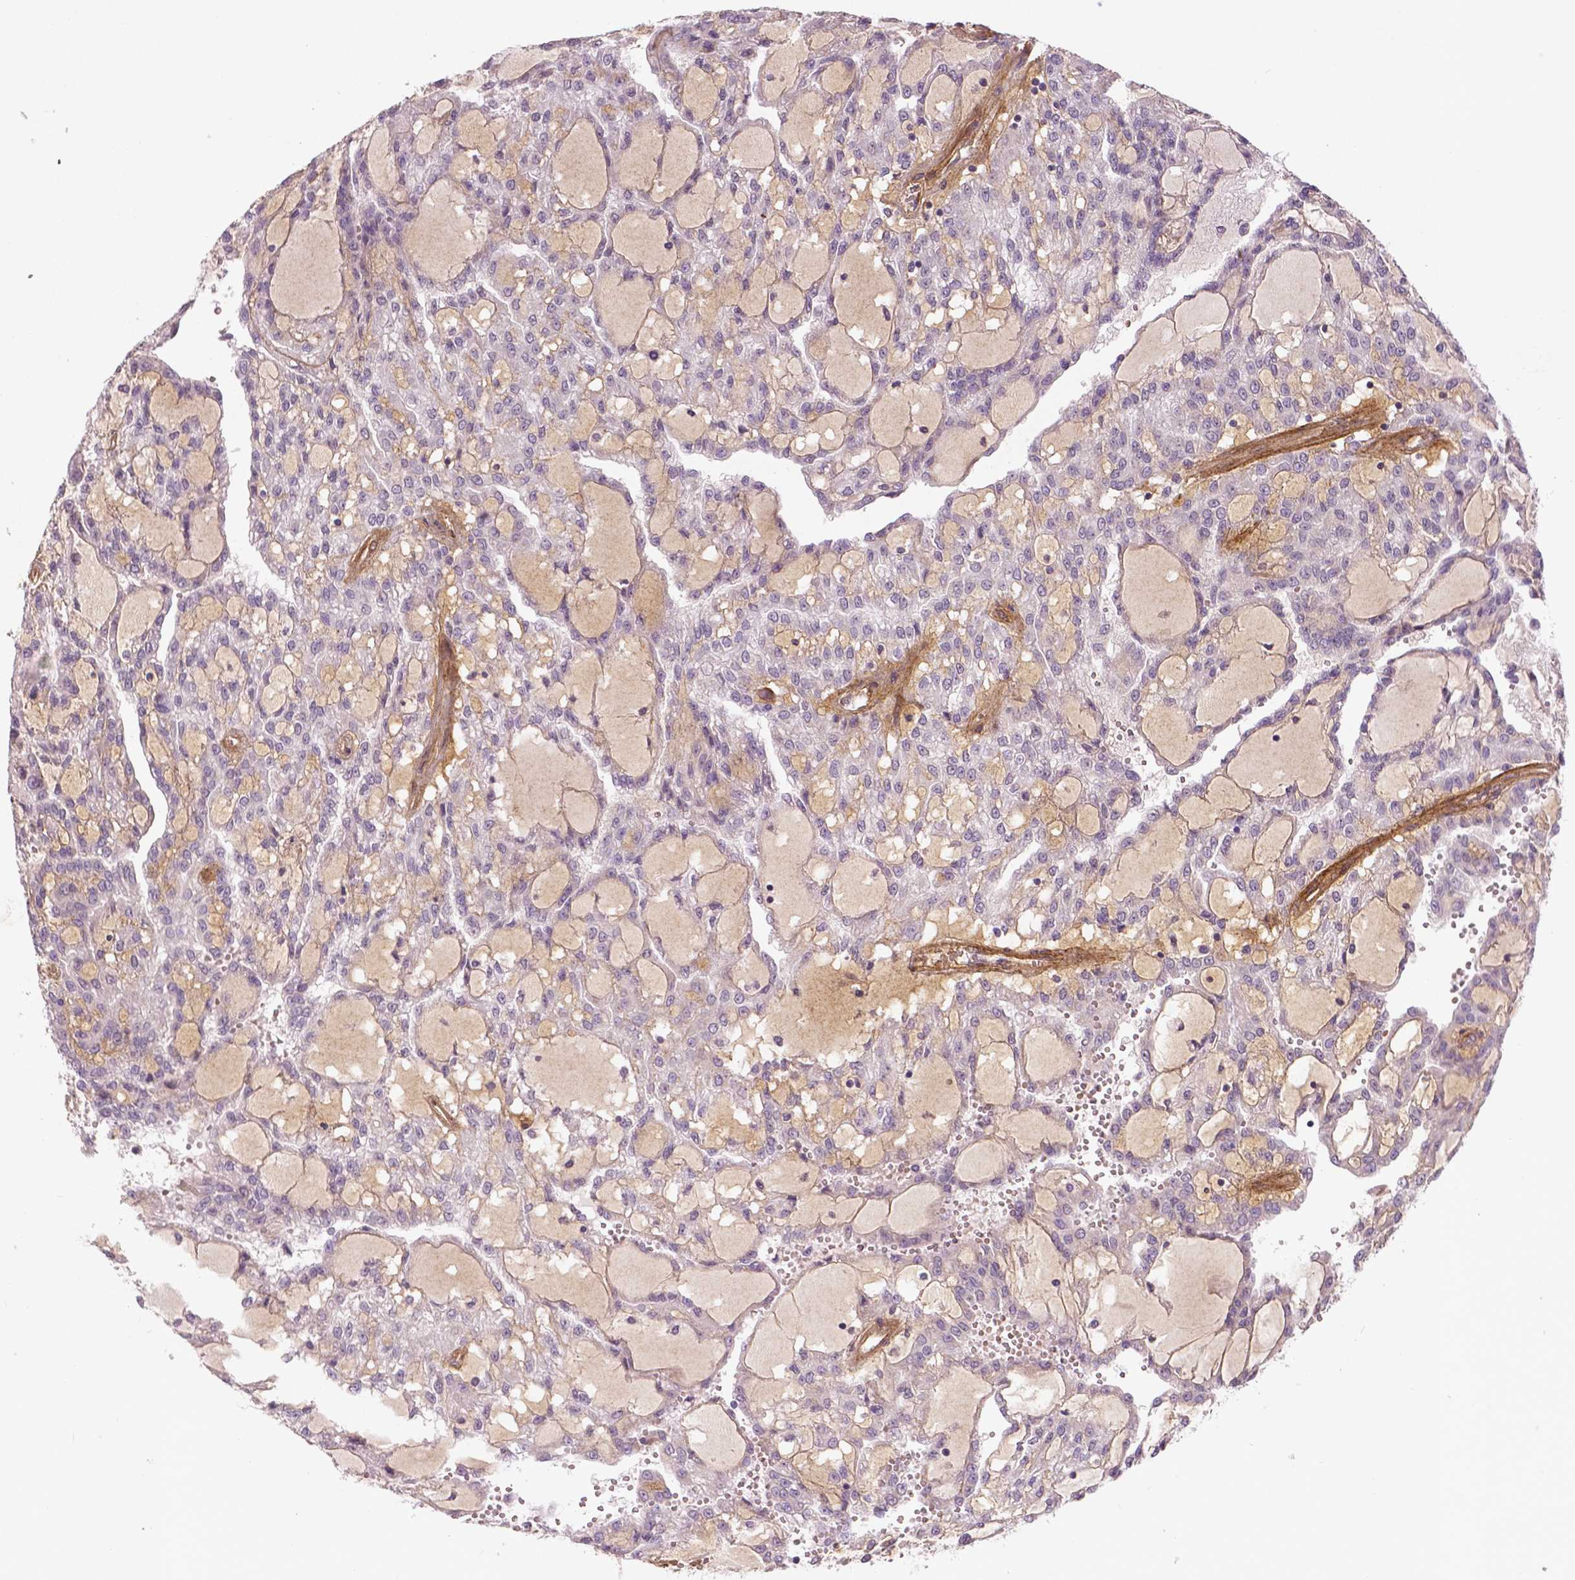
{"staining": {"intensity": "weak", "quantity": "<25%", "location": "cytoplasmic/membranous"}, "tissue": "renal cancer", "cell_type": "Tumor cells", "image_type": "cancer", "snomed": [{"axis": "morphology", "description": "Adenocarcinoma, NOS"}, {"axis": "topography", "description": "Kidney"}], "caption": "Tumor cells are negative for protein expression in human renal adenocarcinoma.", "gene": "FLT1", "patient": {"sex": "male", "age": 63}}